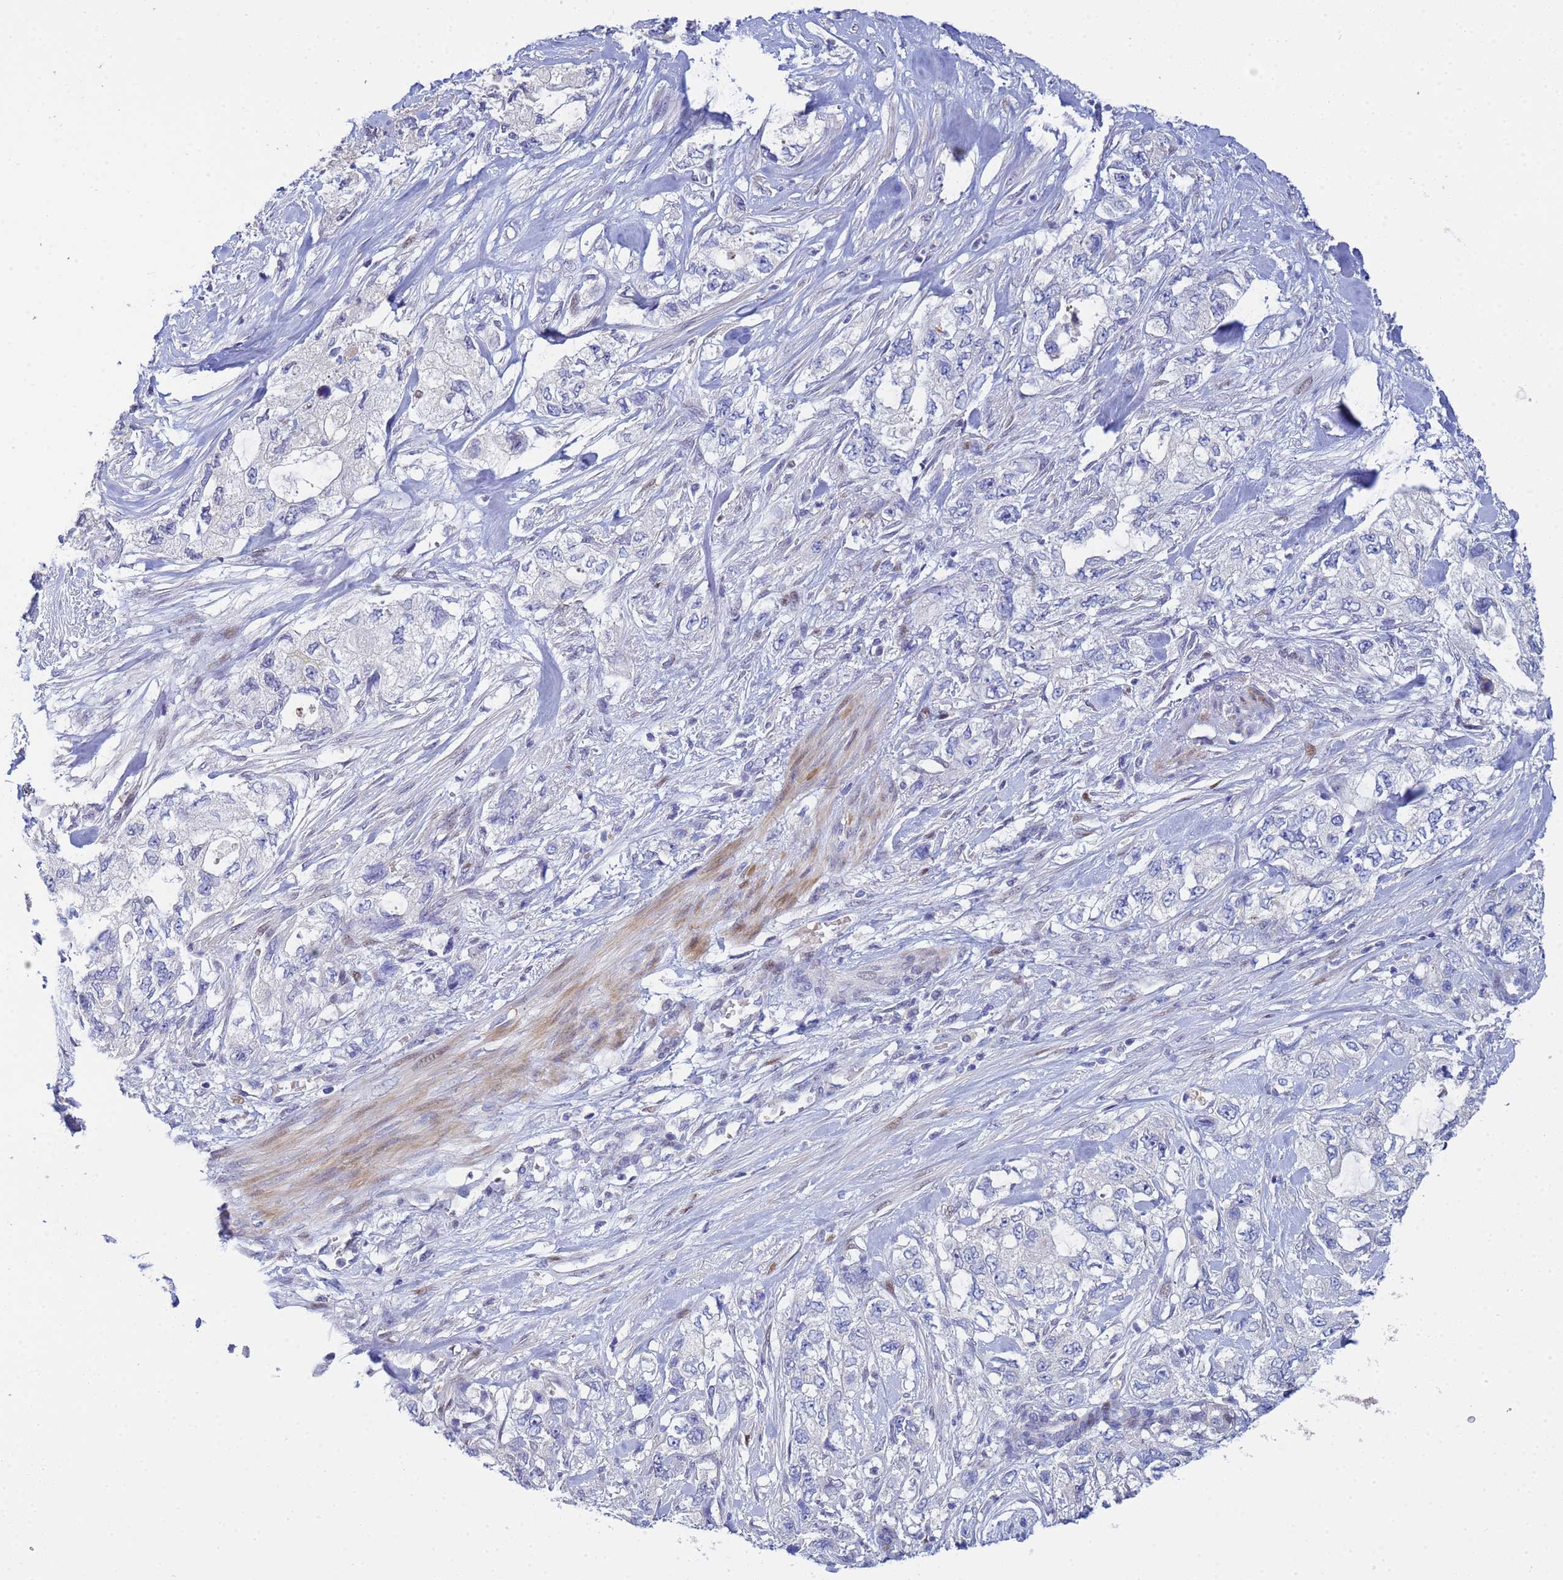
{"staining": {"intensity": "negative", "quantity": "none", "location": "none"}, "tissue": "pancreatic cancer", "cell_type": "Tumor cells", "image_type": "cancer", "snomed": [{"axis": "morphology", "description": "Adenocarcinoma, NOS"}, {"axis": "topography", "description": "Pancreas"}], "caption": "The micrograph reveals no significant expression in tumor cells of pancreatic cancer.", "gene": "PPP6R1", "patient": {"sex": "female", "age": 73}}